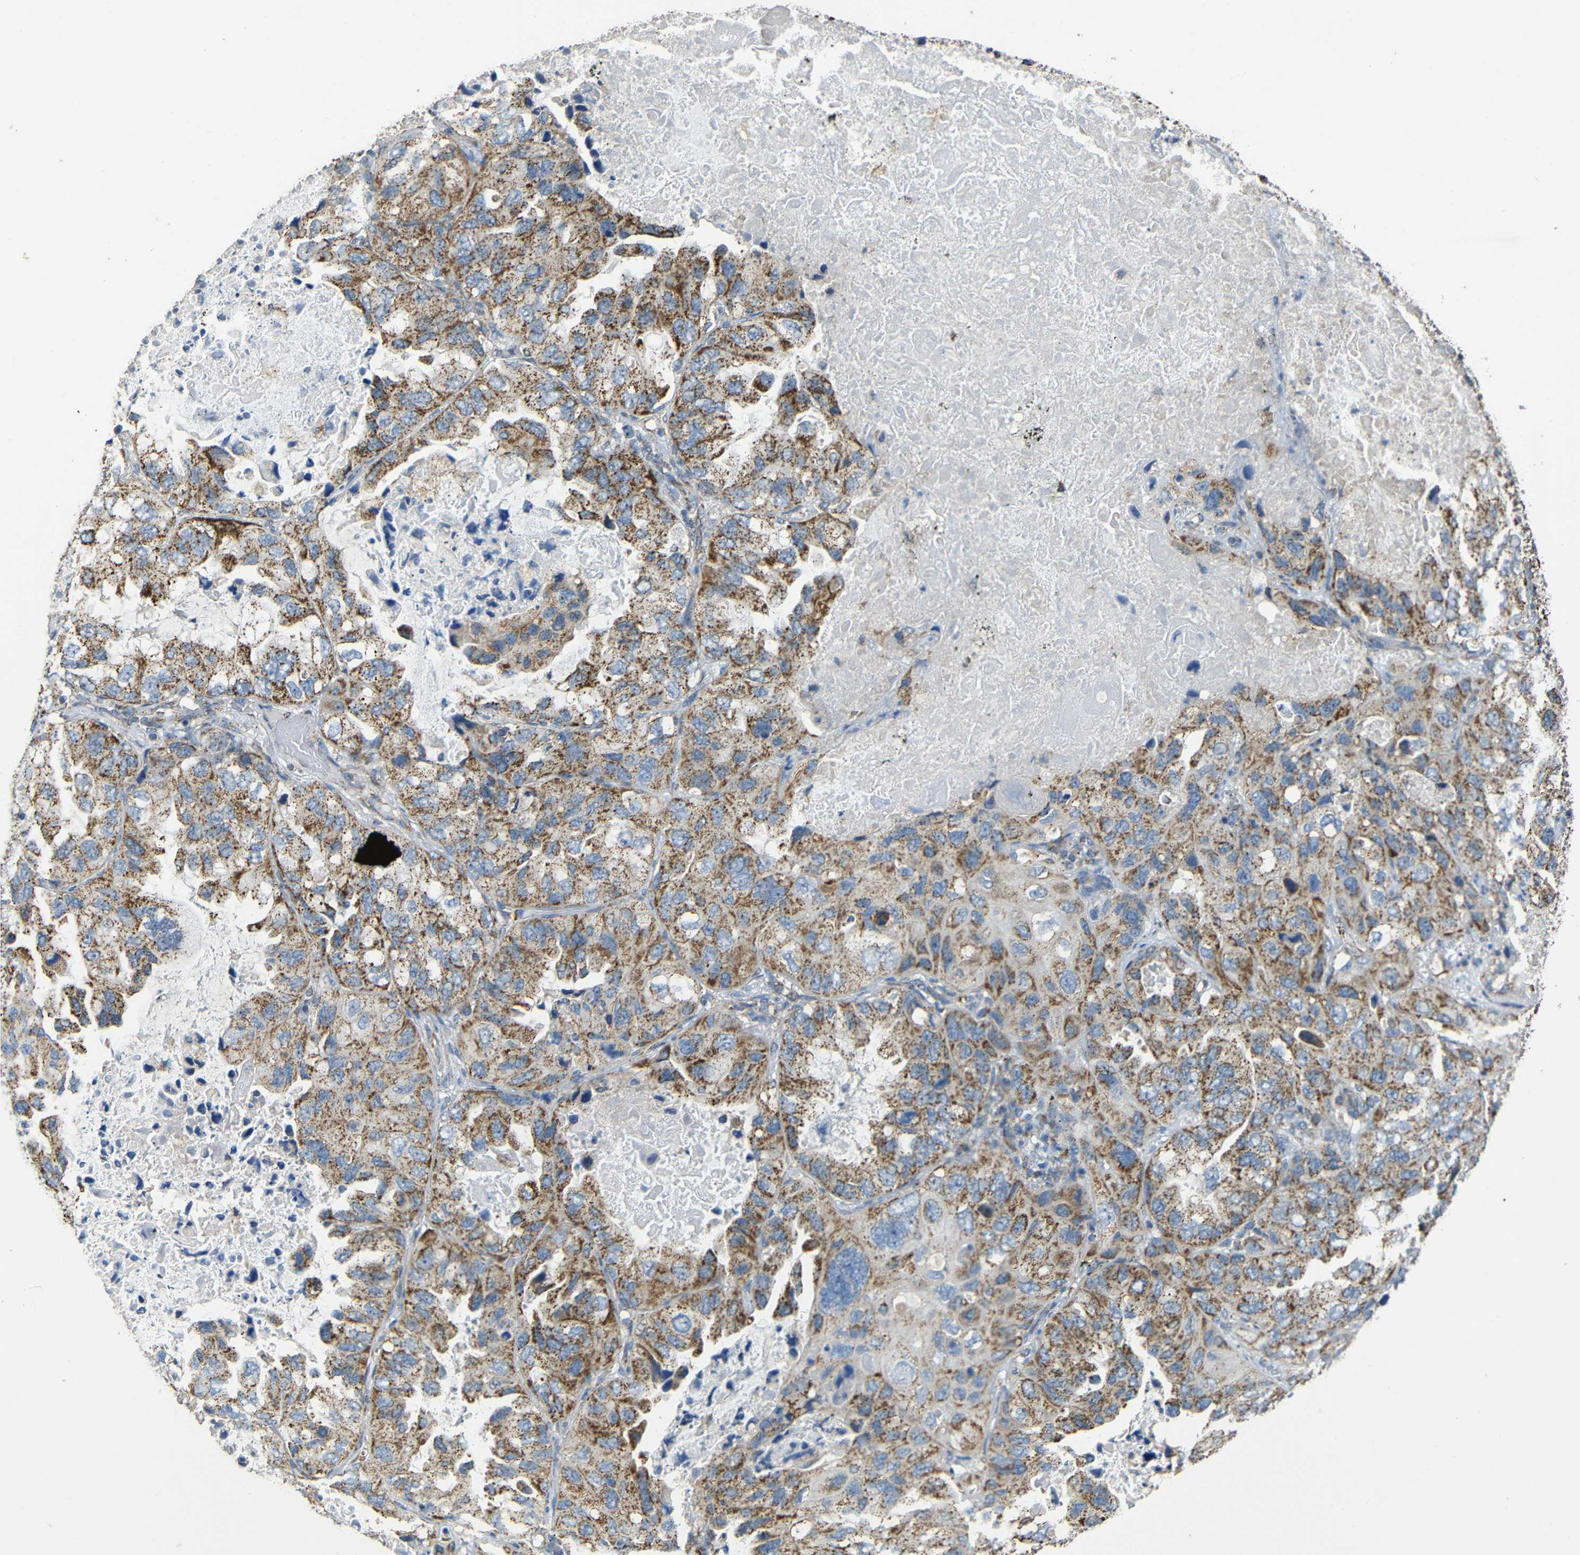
{"staining": {"intensity": "moderate", "quantity": ">75%", "location": "cytoplasmic/membranous"}, "tissue": "lung cancer", "cell_type": "Tumor cells", "image_type": "cancer", "snomed": [{"axis": "morphology", "description": "Squamous cell carcinoma, NOS"}, {"axis": "topography", "description": "Lung"}], "caption": "Protein analysis of squamous cell carcinoma (lung) tissue reveals moderate cytoplasmic/membranous expression in about >75% of tumor cells. The staining was performed using DAB (3,3'-diaminobenzidine) to visualize the protein expression in brown, while the nuclei were stained in blue with hematoxylin (Magnification: 20x).", "gene": "NR3C2", "patient": {"sex": "female", "age": 73}}